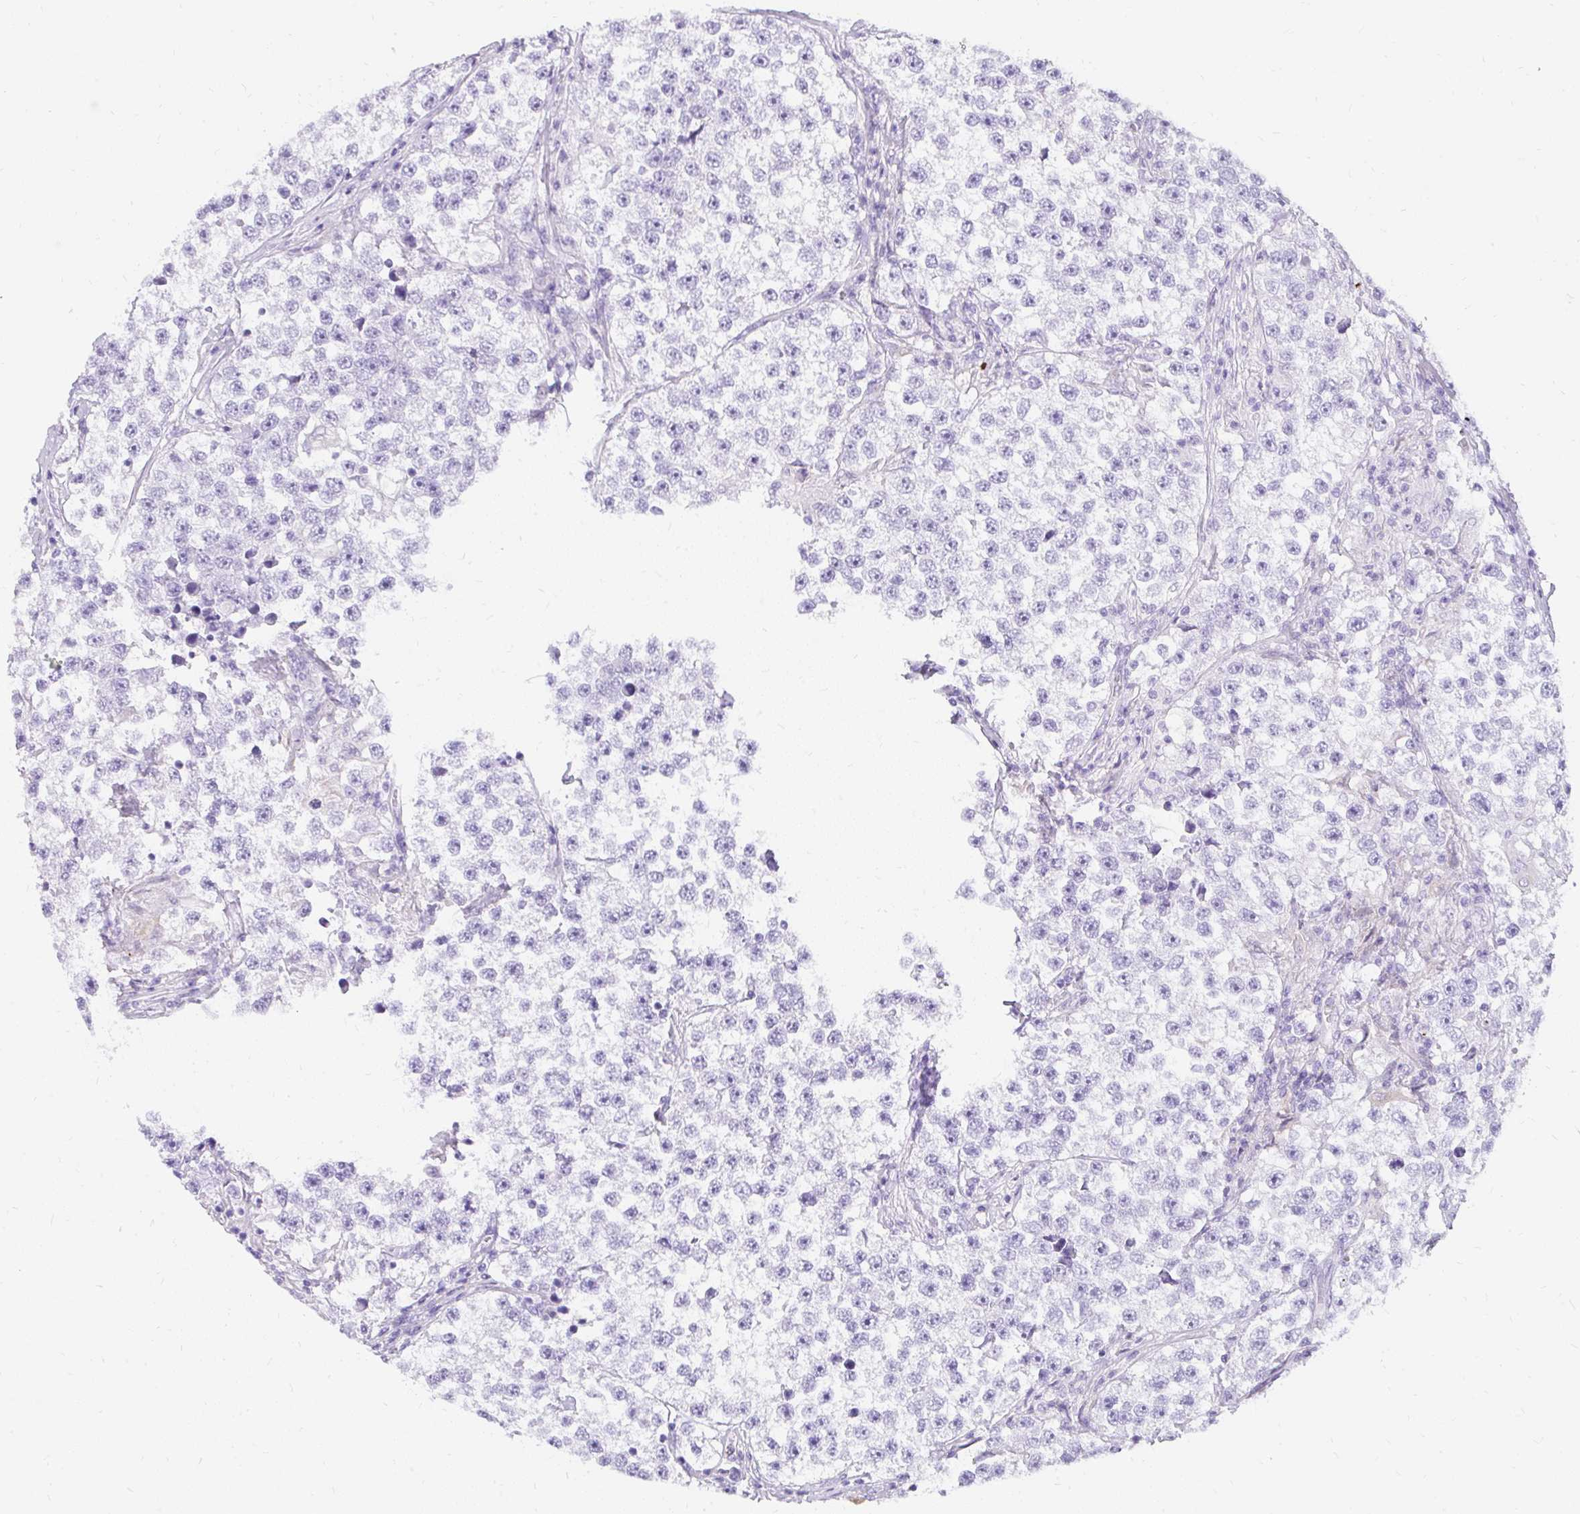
{"staining": {"intensity": "negative", "quantity": "none", "location": "none"}, "tissue": "testis cancer", "cell_type": "Tumor cells", "image_type": "cancer", "snomed": [{"axis": "morphology", "description": "Seminoma, NOS"}, {"axis": "topography", "description": "Testis"}], "caption": "Testis cancer (seminoma) was stained to show a protein in brown. There is no significant expression in tumor cells.", "gene": "APOC4-APOC2", "patient": {"sex": "male", "age": 46}}